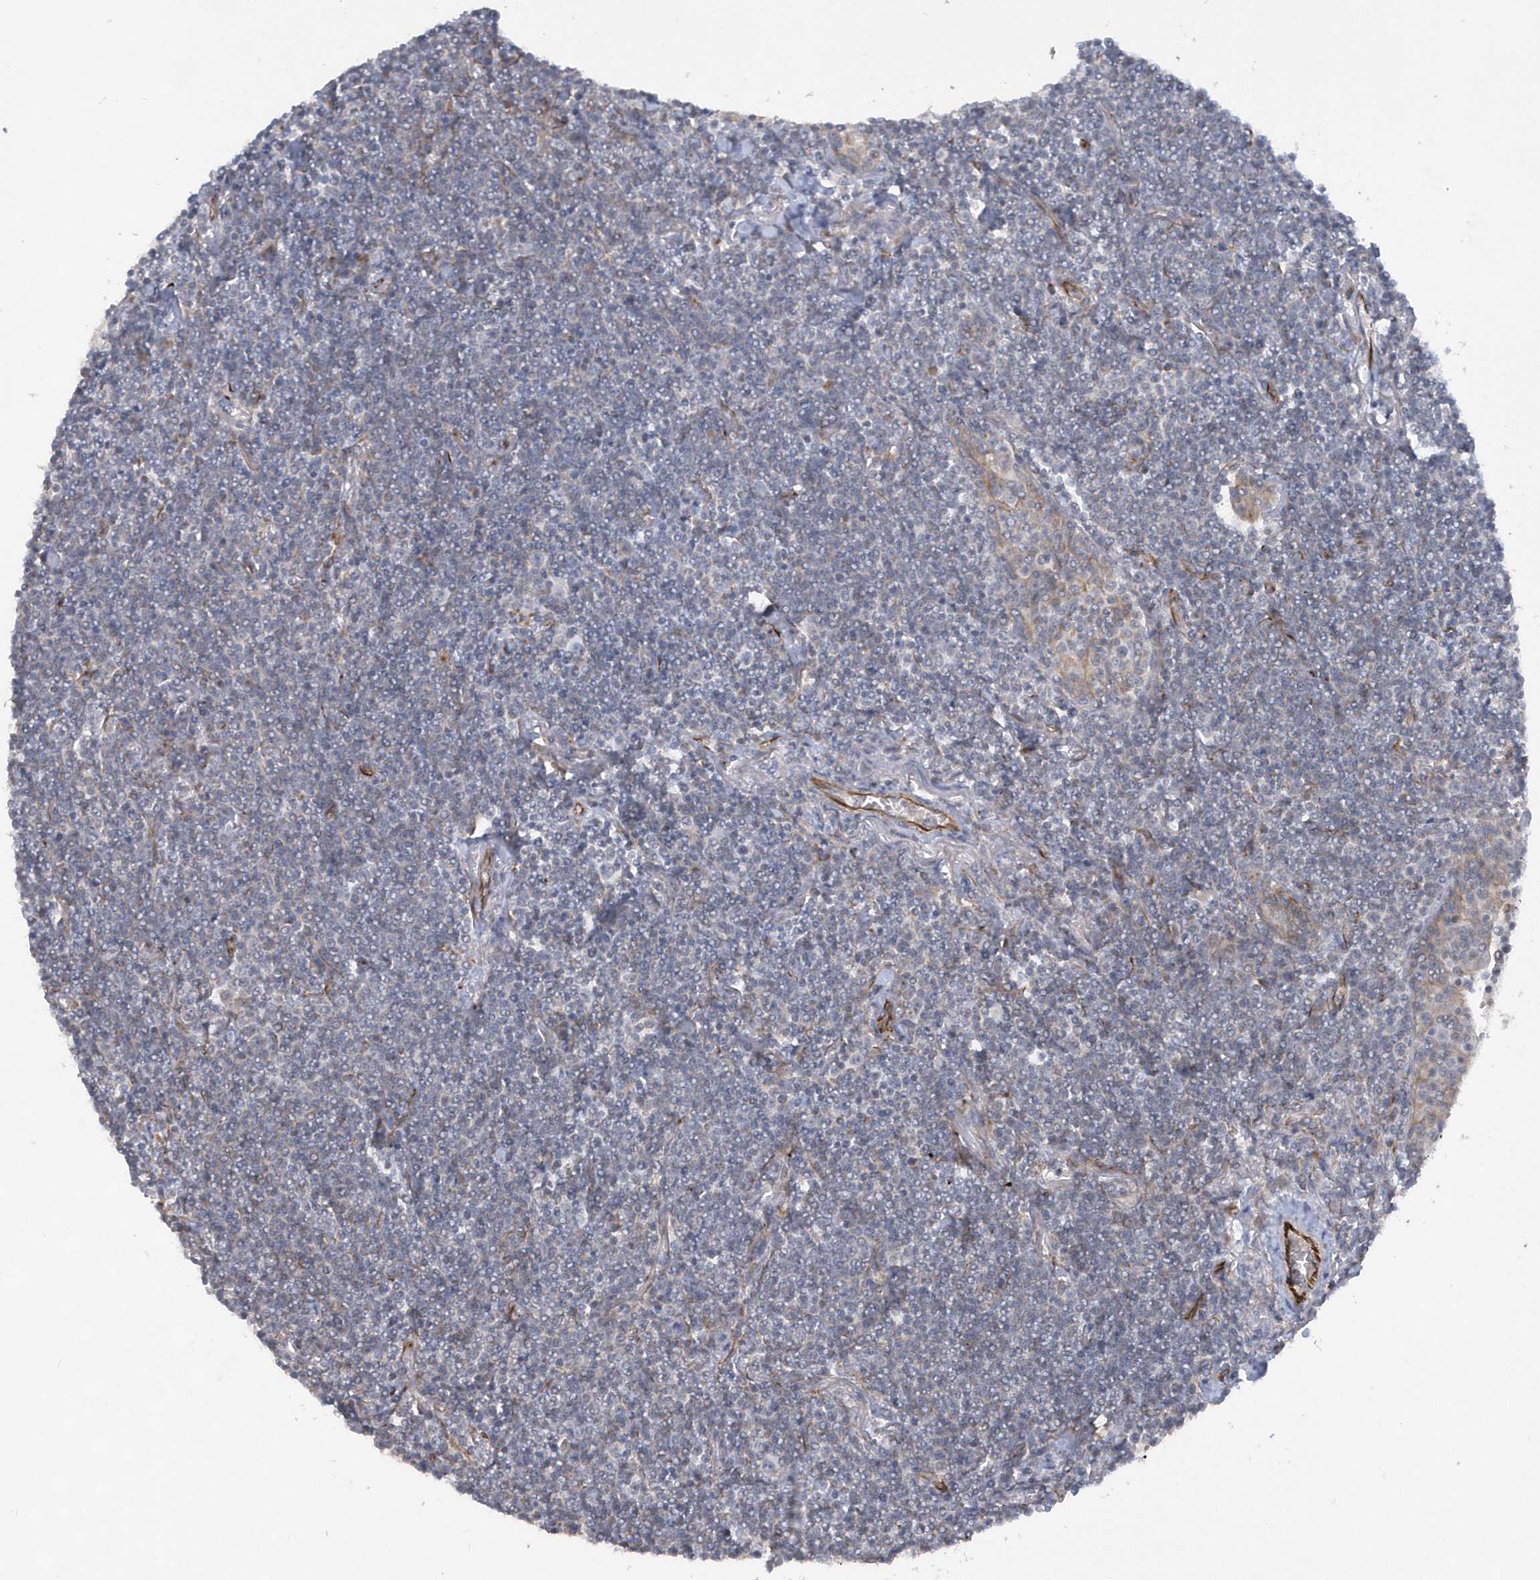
{"staining": {"intensity": "negative", "quantity": "none", "location": "none"}, "tissue": "lymphoma", "cell_type": "Tumor cells", "image_type": "cancer", "snomed": [{"axis": "morphology", "description": "Malignant lymphoma, non-Hodgkin's type, Low grade"}, {"axis": "topography", "description": "Lung"}], "caption": "Tumor cells show no significant expression in low-grade malignant lymphoma, non-Hodgkin's type.", "gene": "RAB17", "patient": {"sex": "female", "age": 71}}